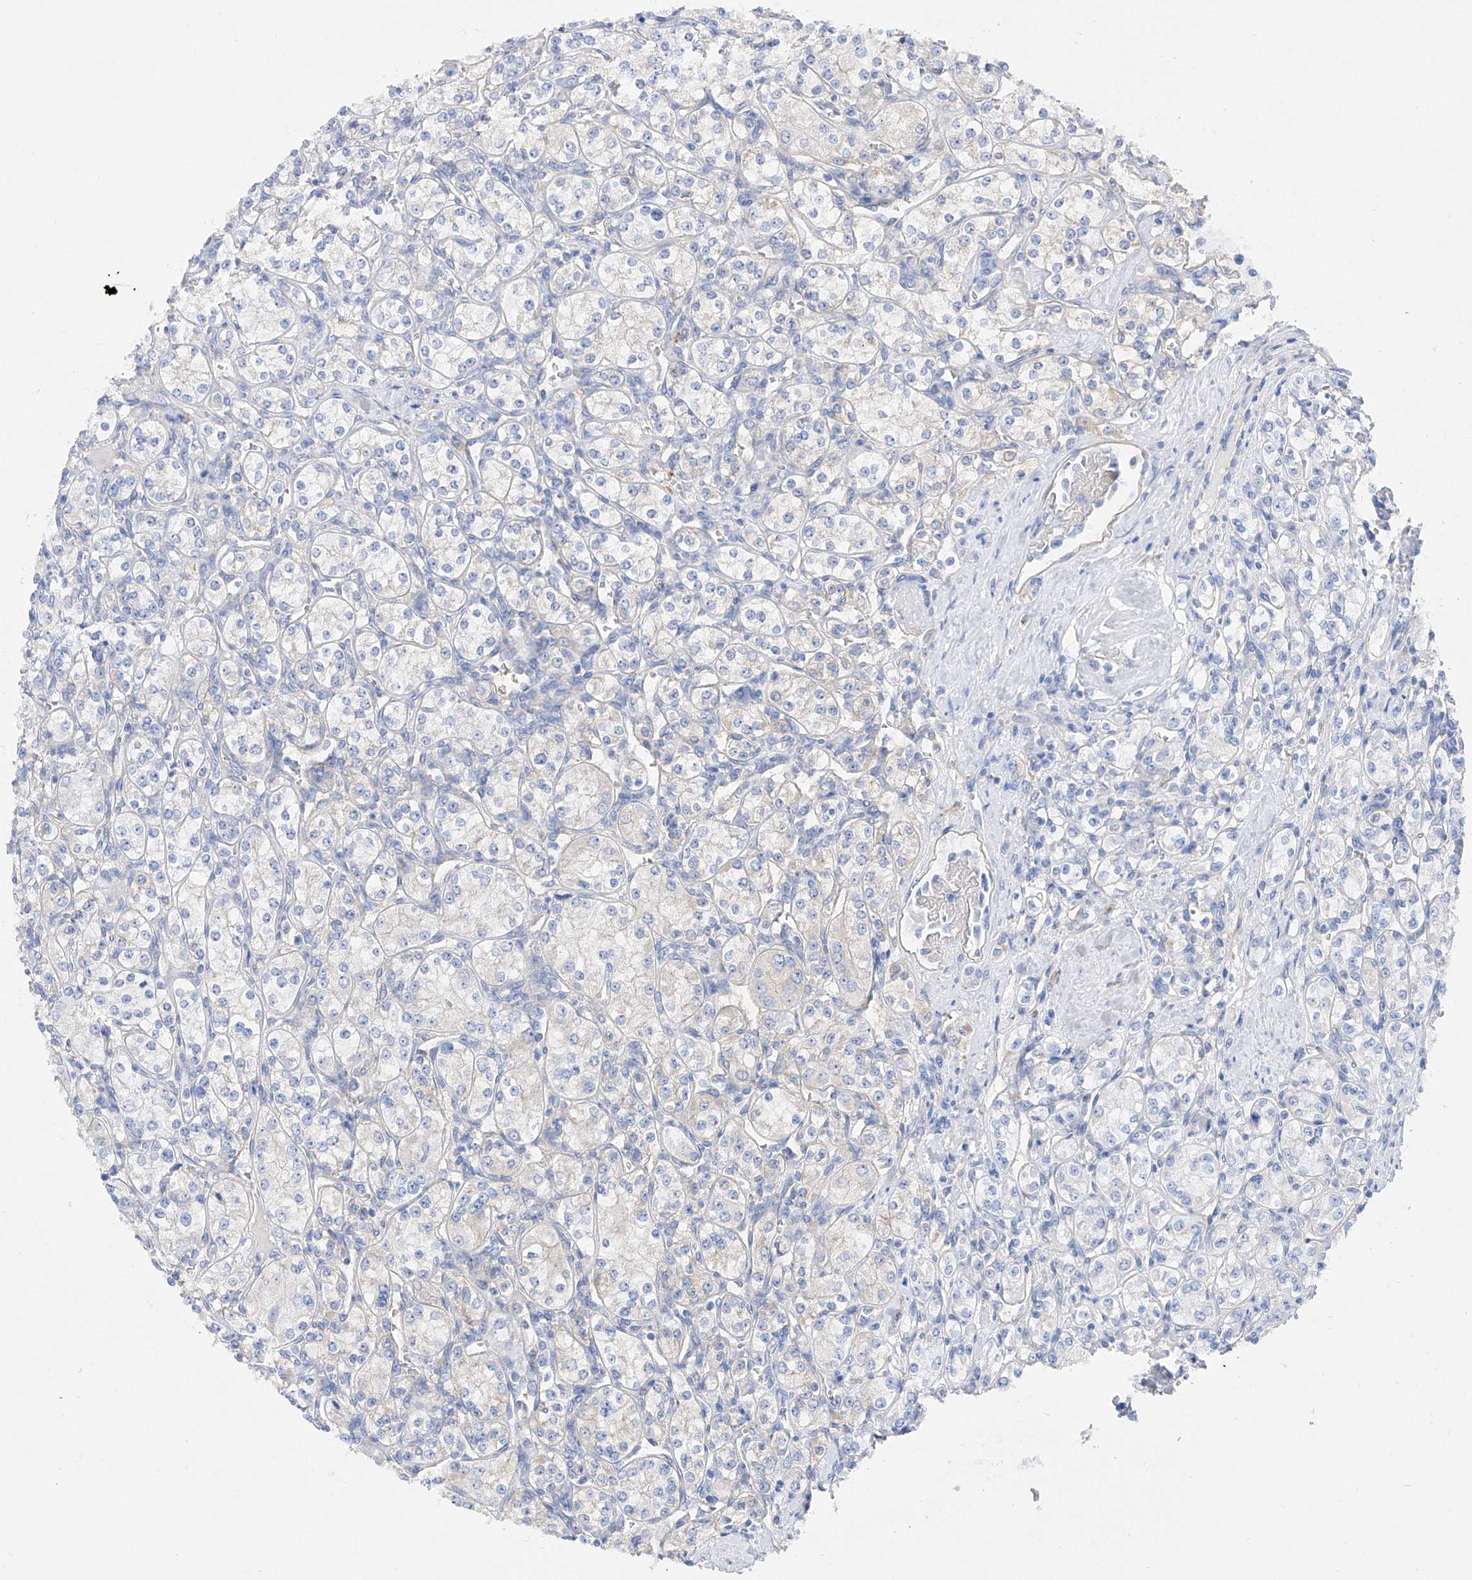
{"staining": {"intensity": "negative", "quantity": "none", "location": "none"}, "tissue": "renal cancer", "cell_type": "Tumor cells", "image_type": "cancer", "snomed": [{"axis": "morphology", "description": "Adenocarcinoma, NOS"}, {"axis": "topography", "description": "Kidney"}], "caption": "Tumor cells show no significant protein staining in renal adenocarcinoma.", "gene": "ZNF653", "patient": {"sex": "male", "age": 77}}